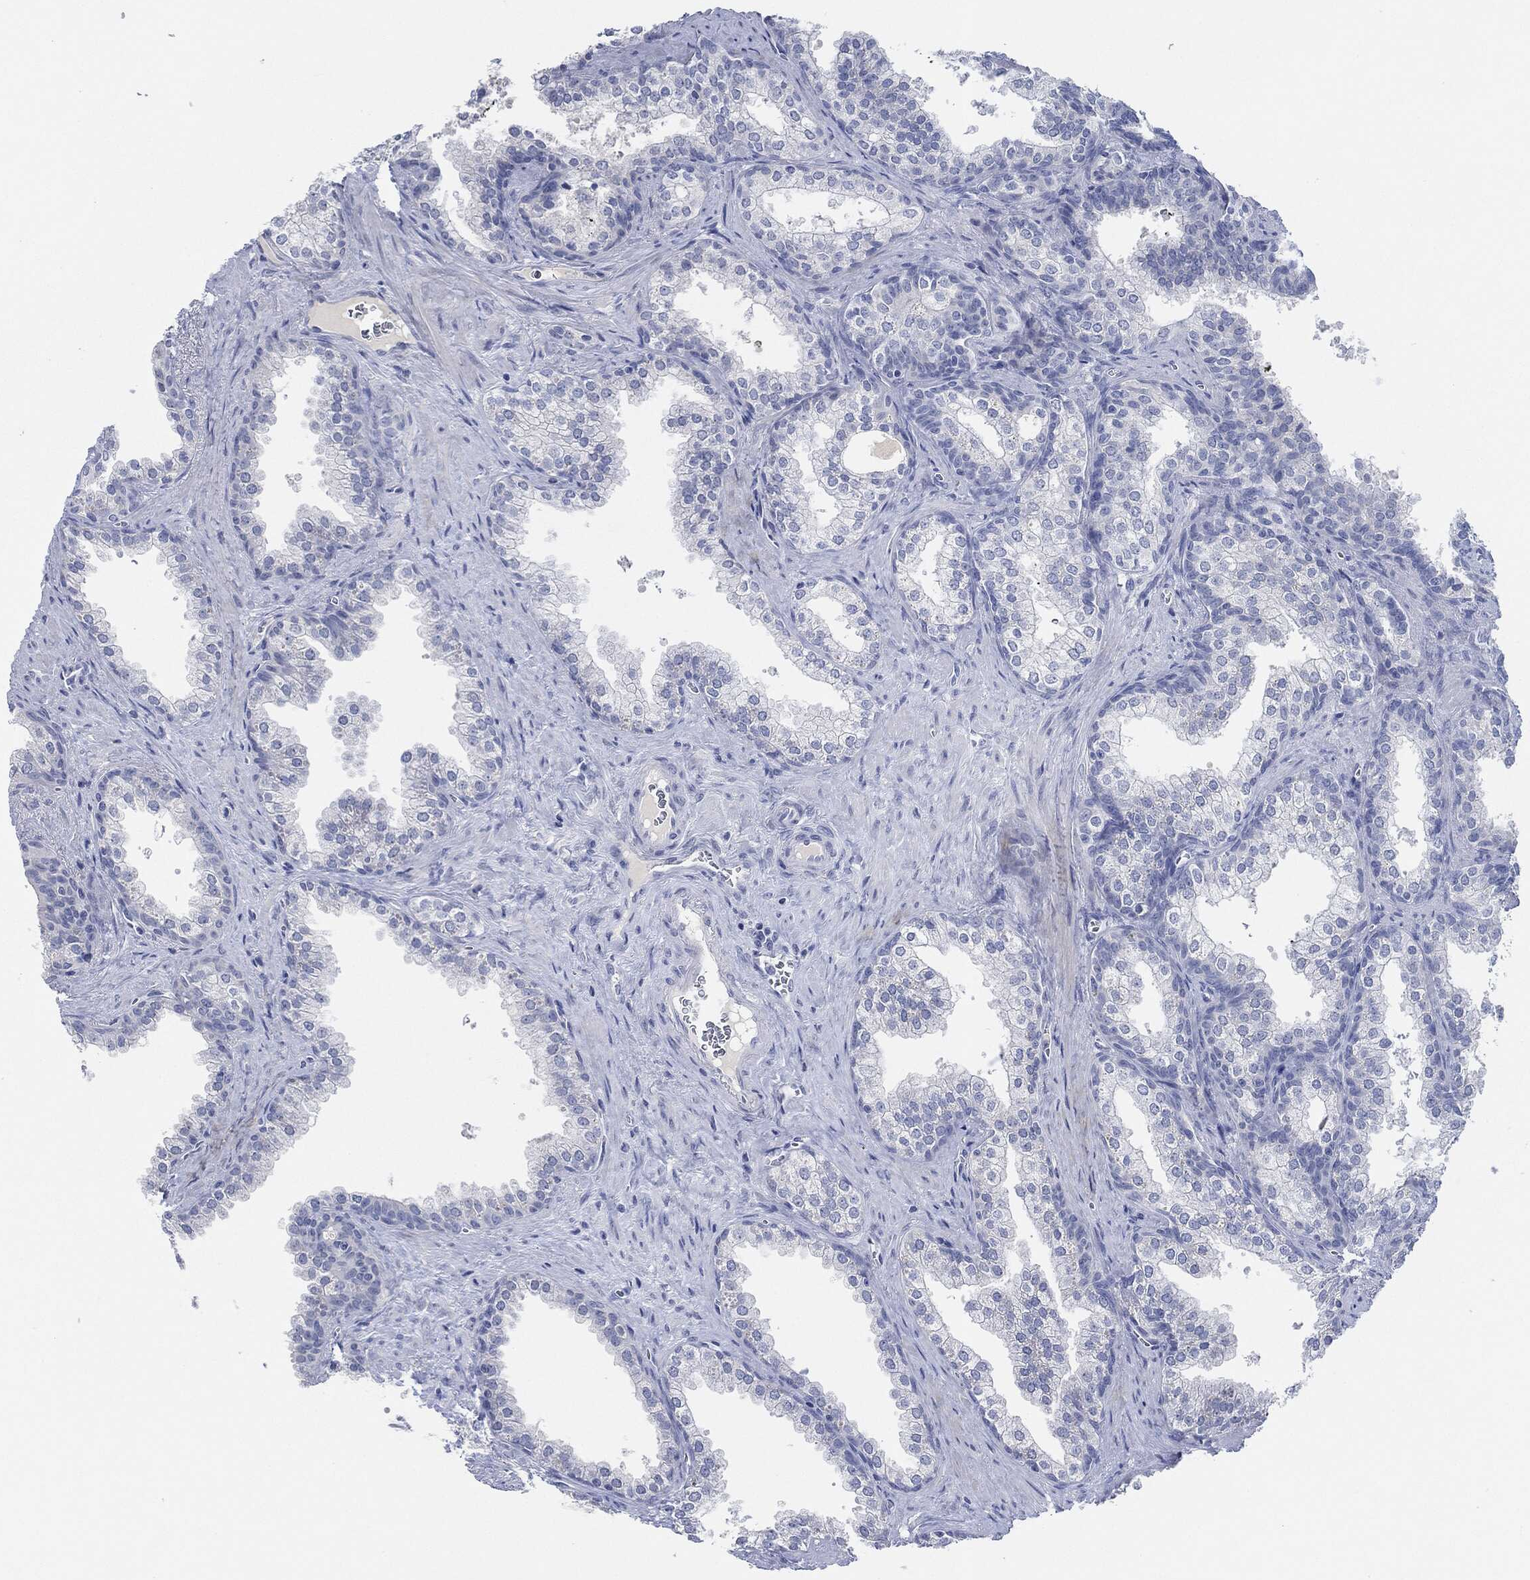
{"staining": {"intensity": "negative", "quantity": "none", "location": "none"}, "tissue": "prostate", "cell_type": "Glandular cells", "image_type": "normal", "snomed": [{"axis": "morphology", "description": "Normal tissue, NOS"}, {"axis": "topography", "description": "Prostate"}], "caption": "Immunohistochemistry (IHC) photomicrograph of normal prostate: human prostate stained with DAB demonstrates no significant protein staining in glandular cells. The staining was performed using DAB (3,3'-diaminobenzidine) to visualize the protein expression in brown, while the nuclei were stained in blue with hematoxylin (Magnification: 20x).", "gene": "AFP", "patient": {"sex": "male", "age": 79}}